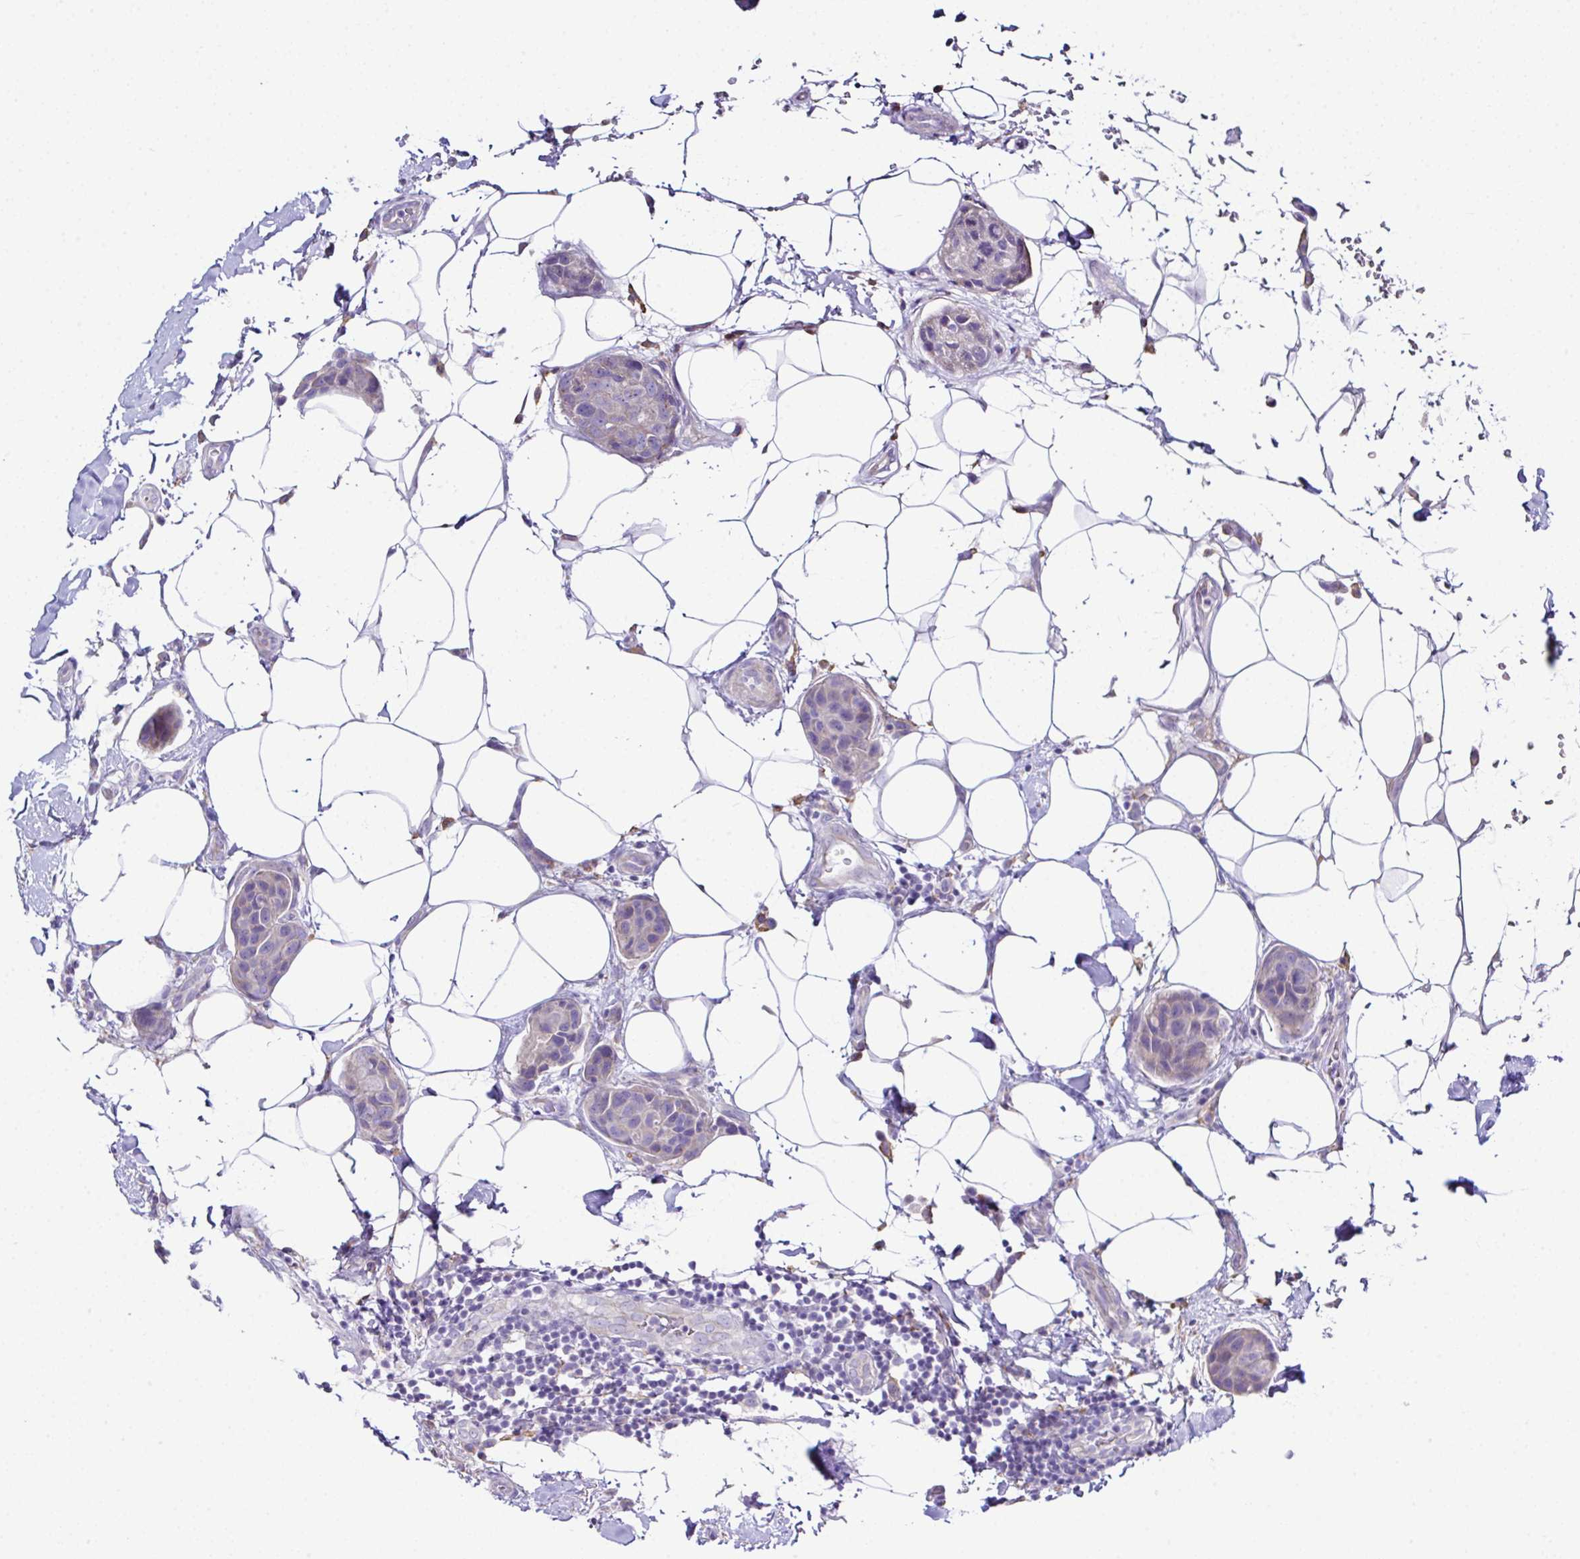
{"staining": {"intensity": "weak", "quantity": "<25%", "location": "cytoplasmic/membranous"}, "tissue": "breast cancer", "cell_type": "Tumor cells", "image_type": "cancer", "snomed": [{"axis": "morphology", "description": "Duct carcinoma"}, {"axis": "topography", "description": "Breast"}, {"axis": "topography", "description": "Lymph node"}], "caption": "The immunohistochemistry micrograph has no significant staining in tumor cells of infiltrating ductal carcinoma (breast) tissue.", "gene": "OR4P4", "patient": {"sex": "female", "age": 80}}